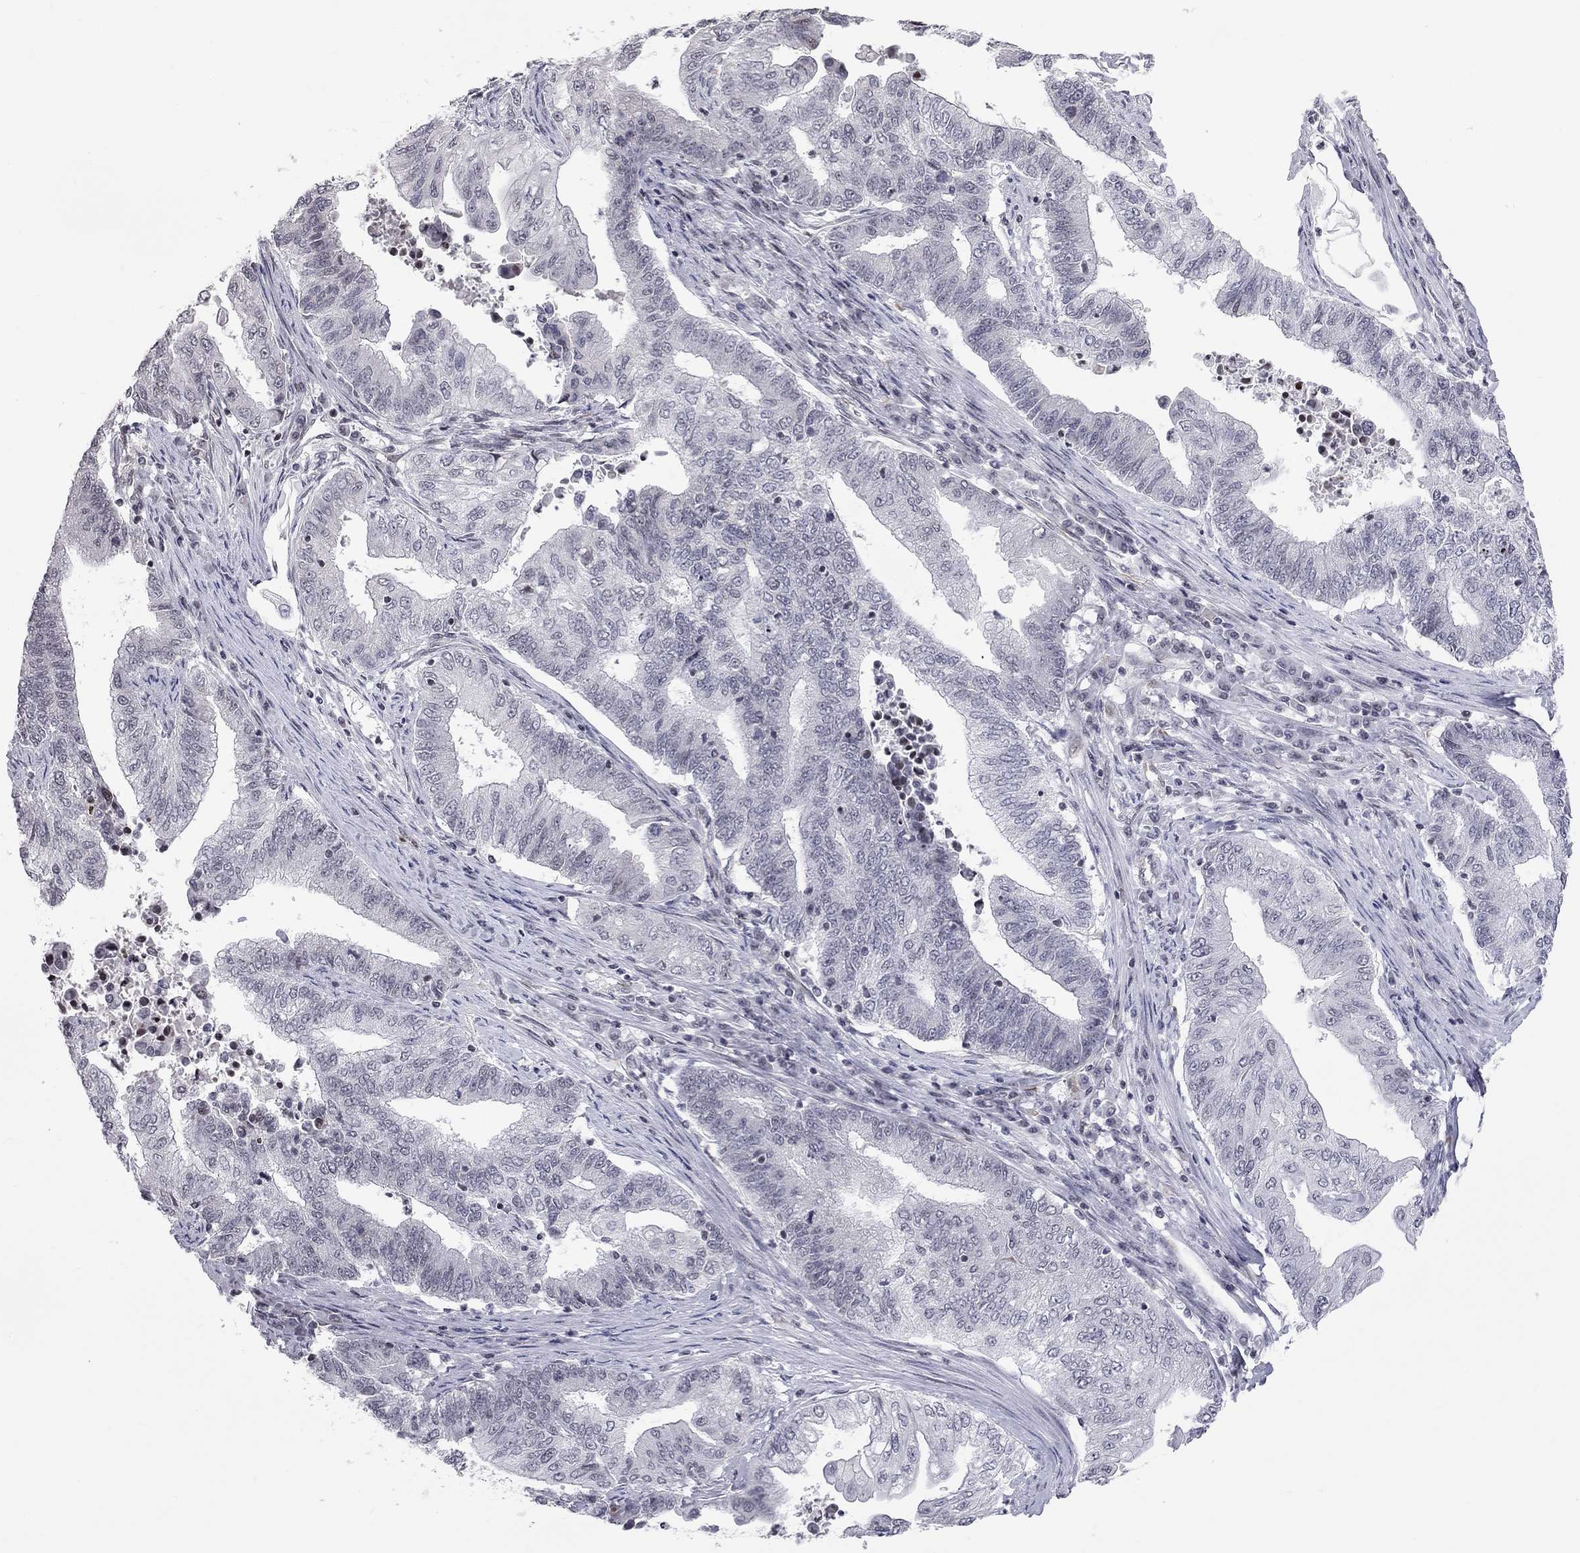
{"staining": {"intensity": "negative", "quantity": "none", "location": "none"}, "tissue": "endometrial cancer", "cell_type": "Tumor cells", "image_type": "cancer", "snomed": [{"axis": "morphology", "description": "Adenocarcinoma, NOS"}, {"axis": "topography", "description": "Uterus"}, {"axis": "topography", "description": "Endometrium"}], "caption": "Immunohistochemistry micrograph of endometrial adenocarcinoma stained for a protein (brown), which shows no staining in tumor cells. (DAB immunohistochemistry (IHC), high magnification).", "gene": "MTNR1B", "patient": {"sex": "female", "age": 54}}